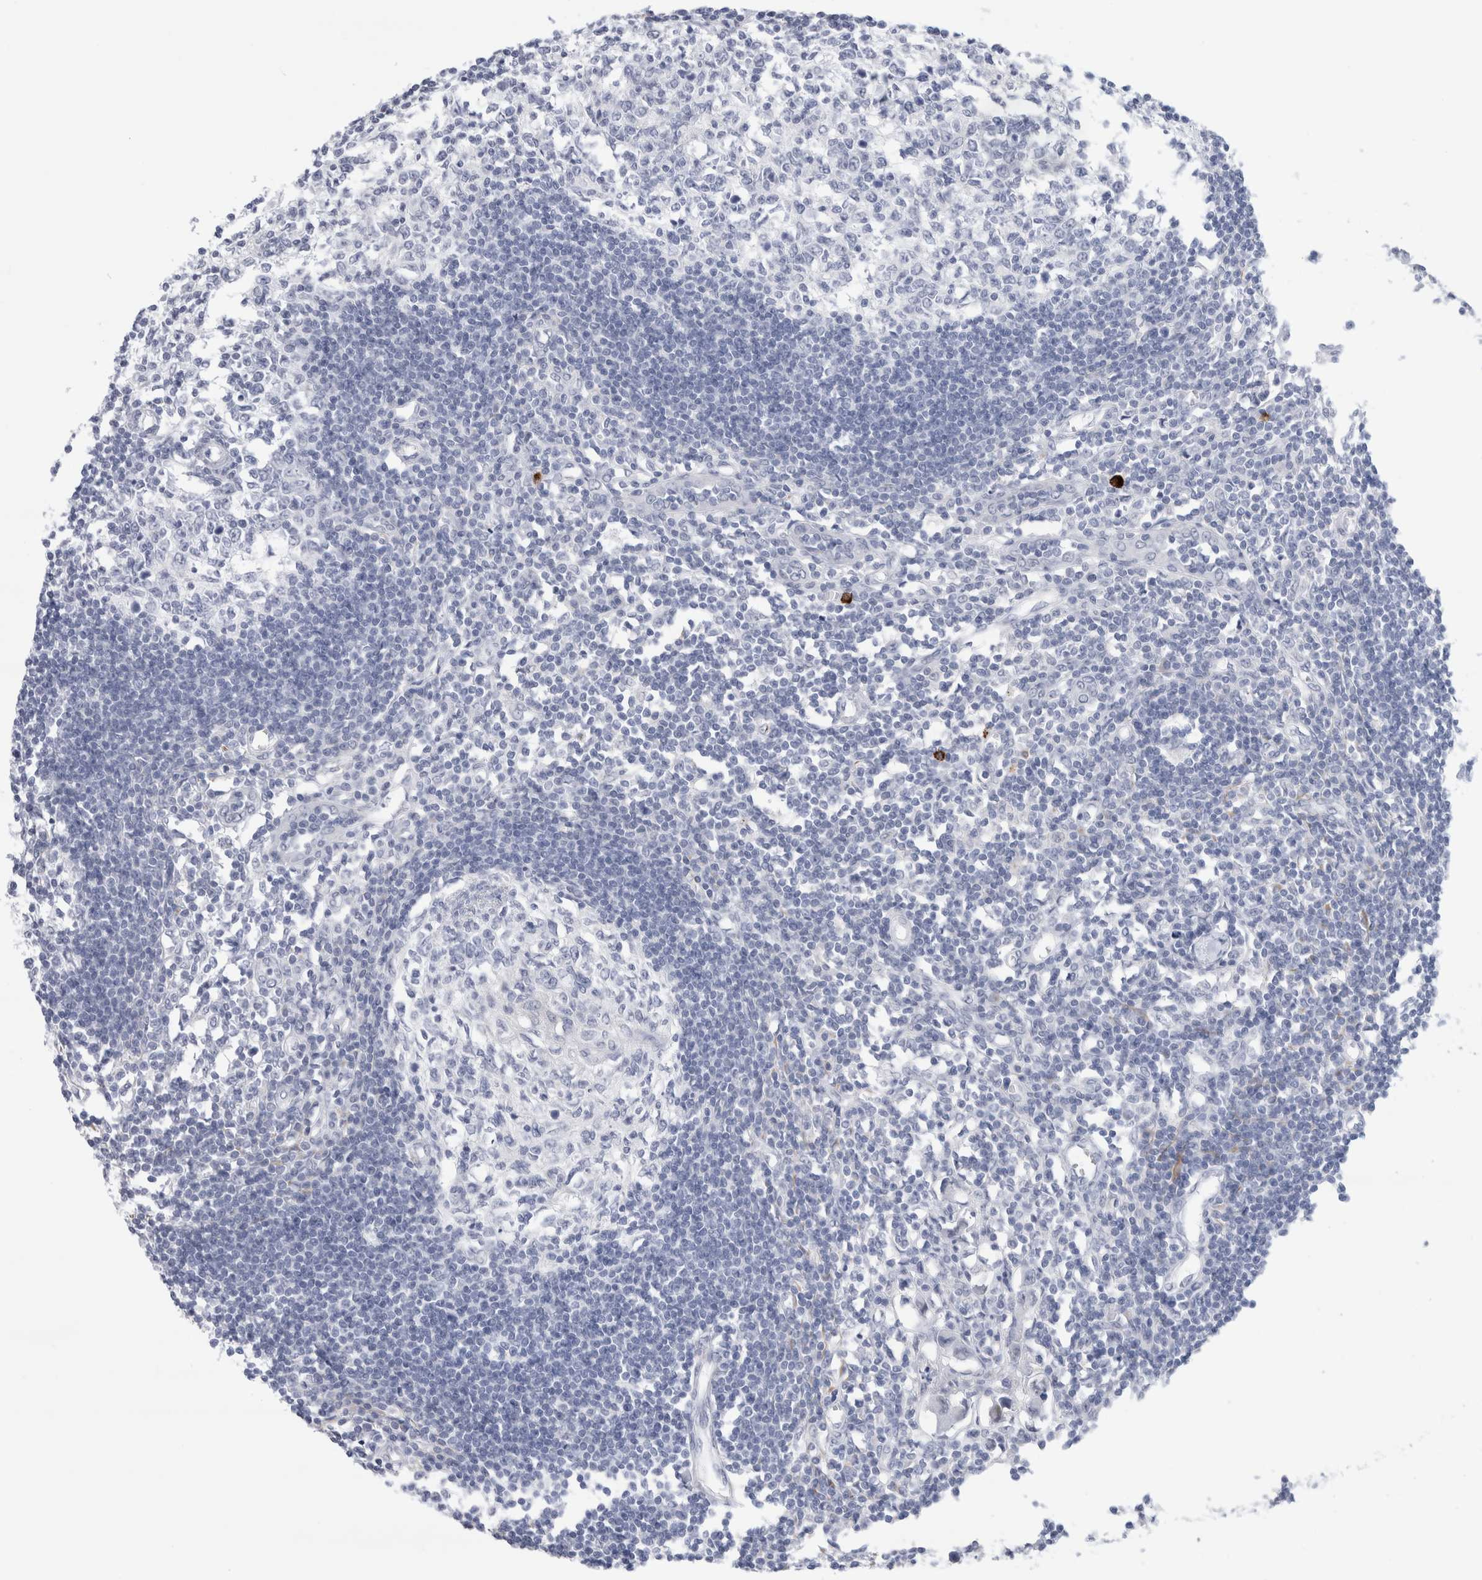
{"staining": {"intensity": "negative", "quantity": "none", "location": "none"}, "tissue": "lymph node", "cell_type": "Germinal center cells", "image_type": "normal", "snomed": [{"axis": "morphology", "description": "Normal tissue, NOS"}, {"axis": "morphology", "description": "Malignant melanoma, Metastatic site"}, {"axis": "topography", "description": "Lymph node"}], "caption": "IHC image of benign lymph node: lymph node stained with DAB displays no significant protein expression in germinal center cells.", "gene": "SLC22A12", "patient": {"sex": "male", "age": 41}}